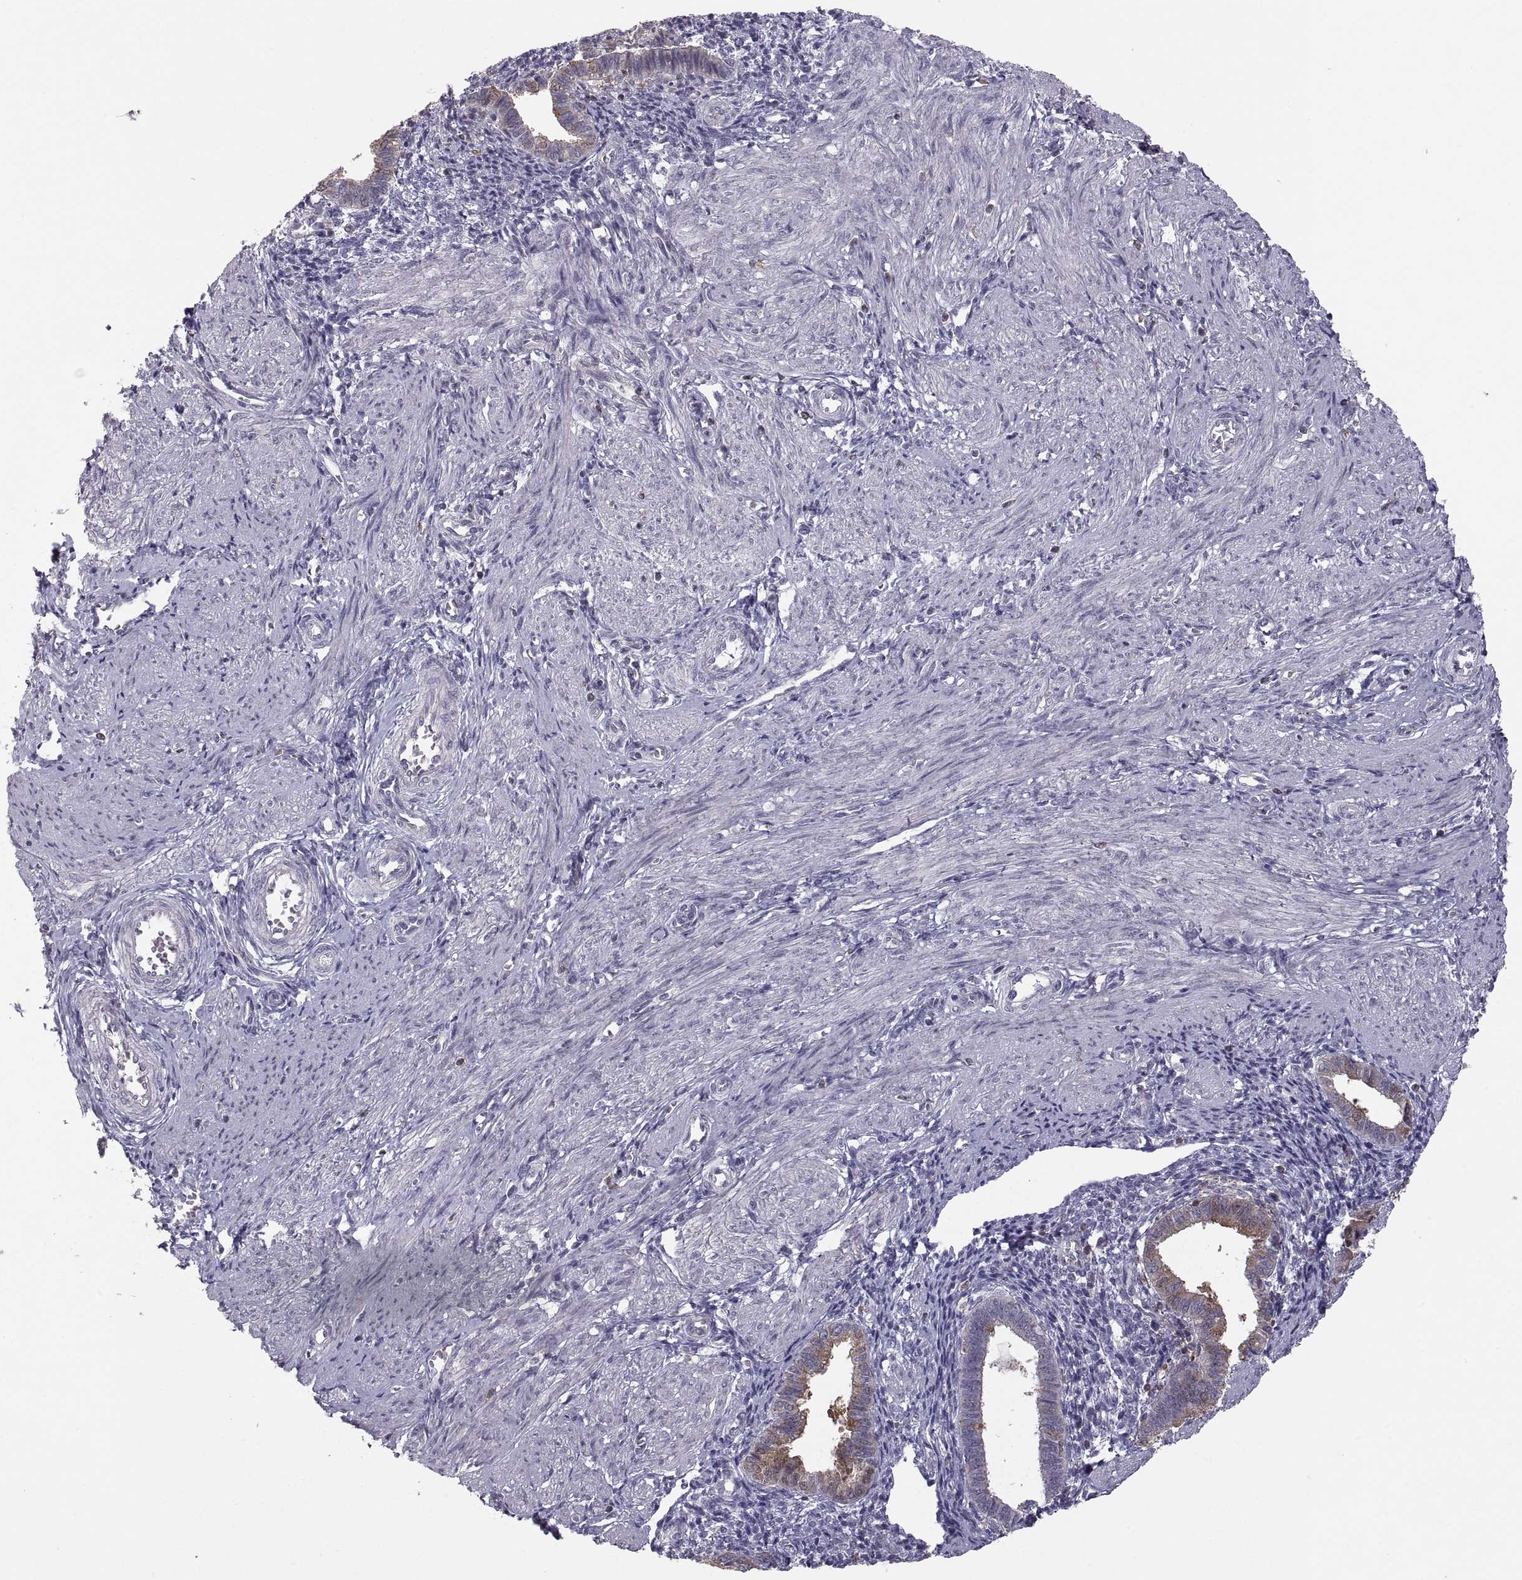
{"staining": {"intensity": "negative", "quantity": "none", "location": "none"}, "tissue": "endometrium", "cell_type": "Cells in endometrial stroma", "image_type": "normal", "snomed": [{"axis": "morphology", "description": "Normal tissue, NOS"}, {"axis": "topography", "description": "Endometrium"}], "caption": "DAB (3,3'-diaminobenzidine) immunohistochemical staining of unremarkable human endometrium demonstrates no significant expression in cells in endometrial stroma.", "gene": "EZR", "patient": {"sex": "female", "age": 37}}